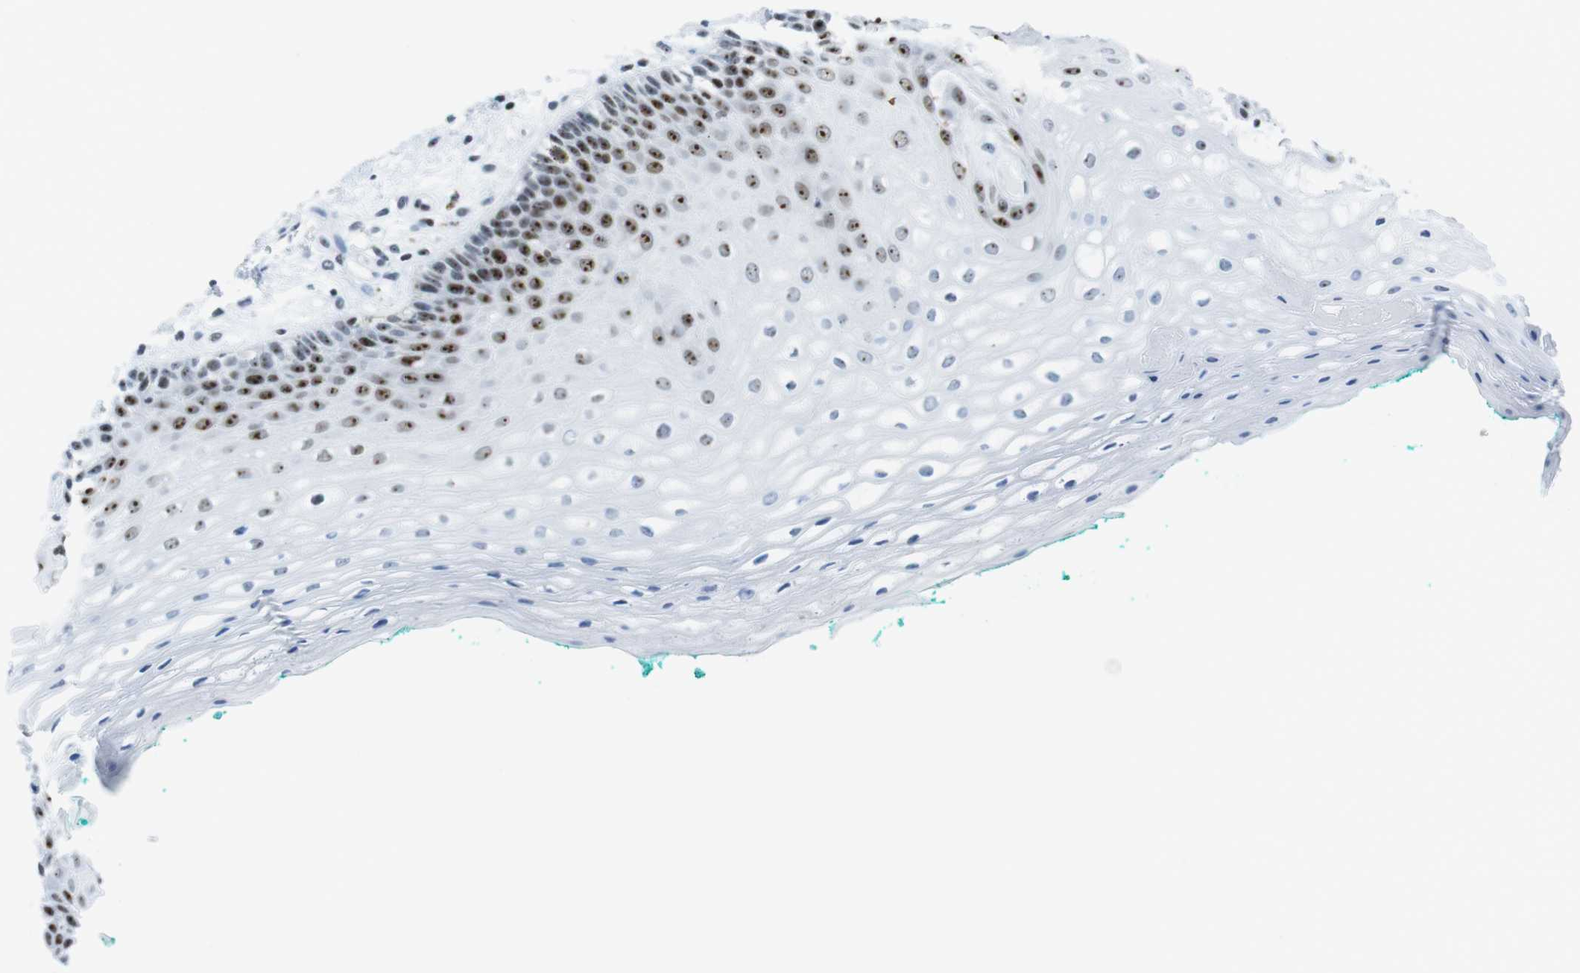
{"staining": {"intensity": "strong", "quantity": ">75%", "location": "nuclear"}, "tissue": "oral mucosa", "cell_type": "Squamous epithelial cells", "image_type": "normal", "snomed": [{"axis": "morphology", "description": "Normal tissue, NOS"}, {"axis": "topography", "description": "Skeletal muscle"}, {"axis": "topography", "description": "Oral tissue"}, {"axis": "topography", "description": "Peripheral nerve tissue"}], "caption": "Brown immunohistochemical staining in unremarkable human oral mucosa shows strong nuclear expression in about >75% of squamous epithelial cells.", "gene": "NIFK", "patient": {"sex": "female", "age": 84}}